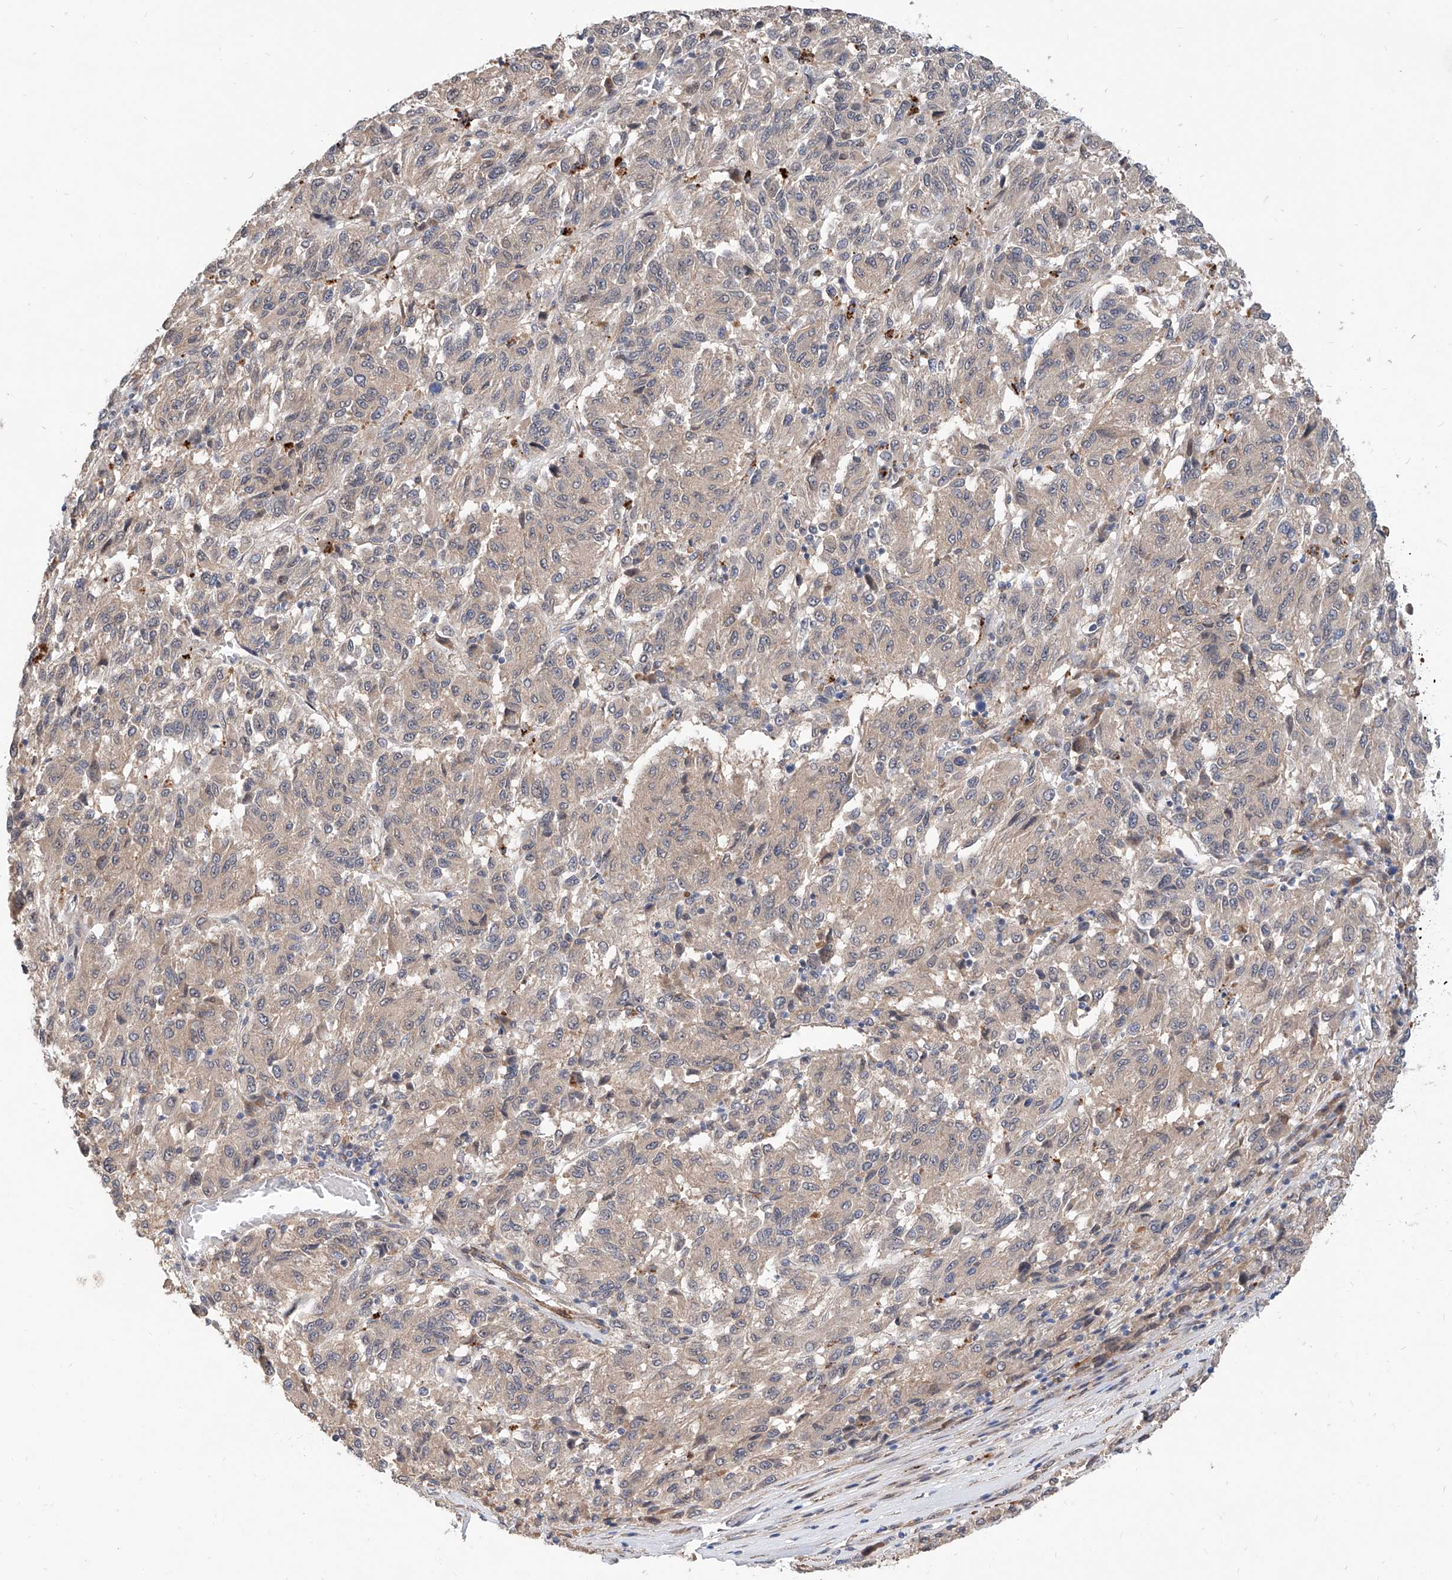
{"staining": {"intensity": "negative", "quantity": "none", "location": "none"}, "tissue": "melanoma", "cell_type": "Tumor cells", "image_type": "cancer", "snomed": [{"axis": "morphology", "description": "Malignant melanoma, Metastatic site"}, {"axis": "topography", "description": "Lung"}], "caption": "Immunohistochemical staining of human malignant melanoma (metastatic site) demonstrates no significant positivity in tumor cells.", "gene": "MAGEE2", "patient": {"sex": "male", "age": 64}}